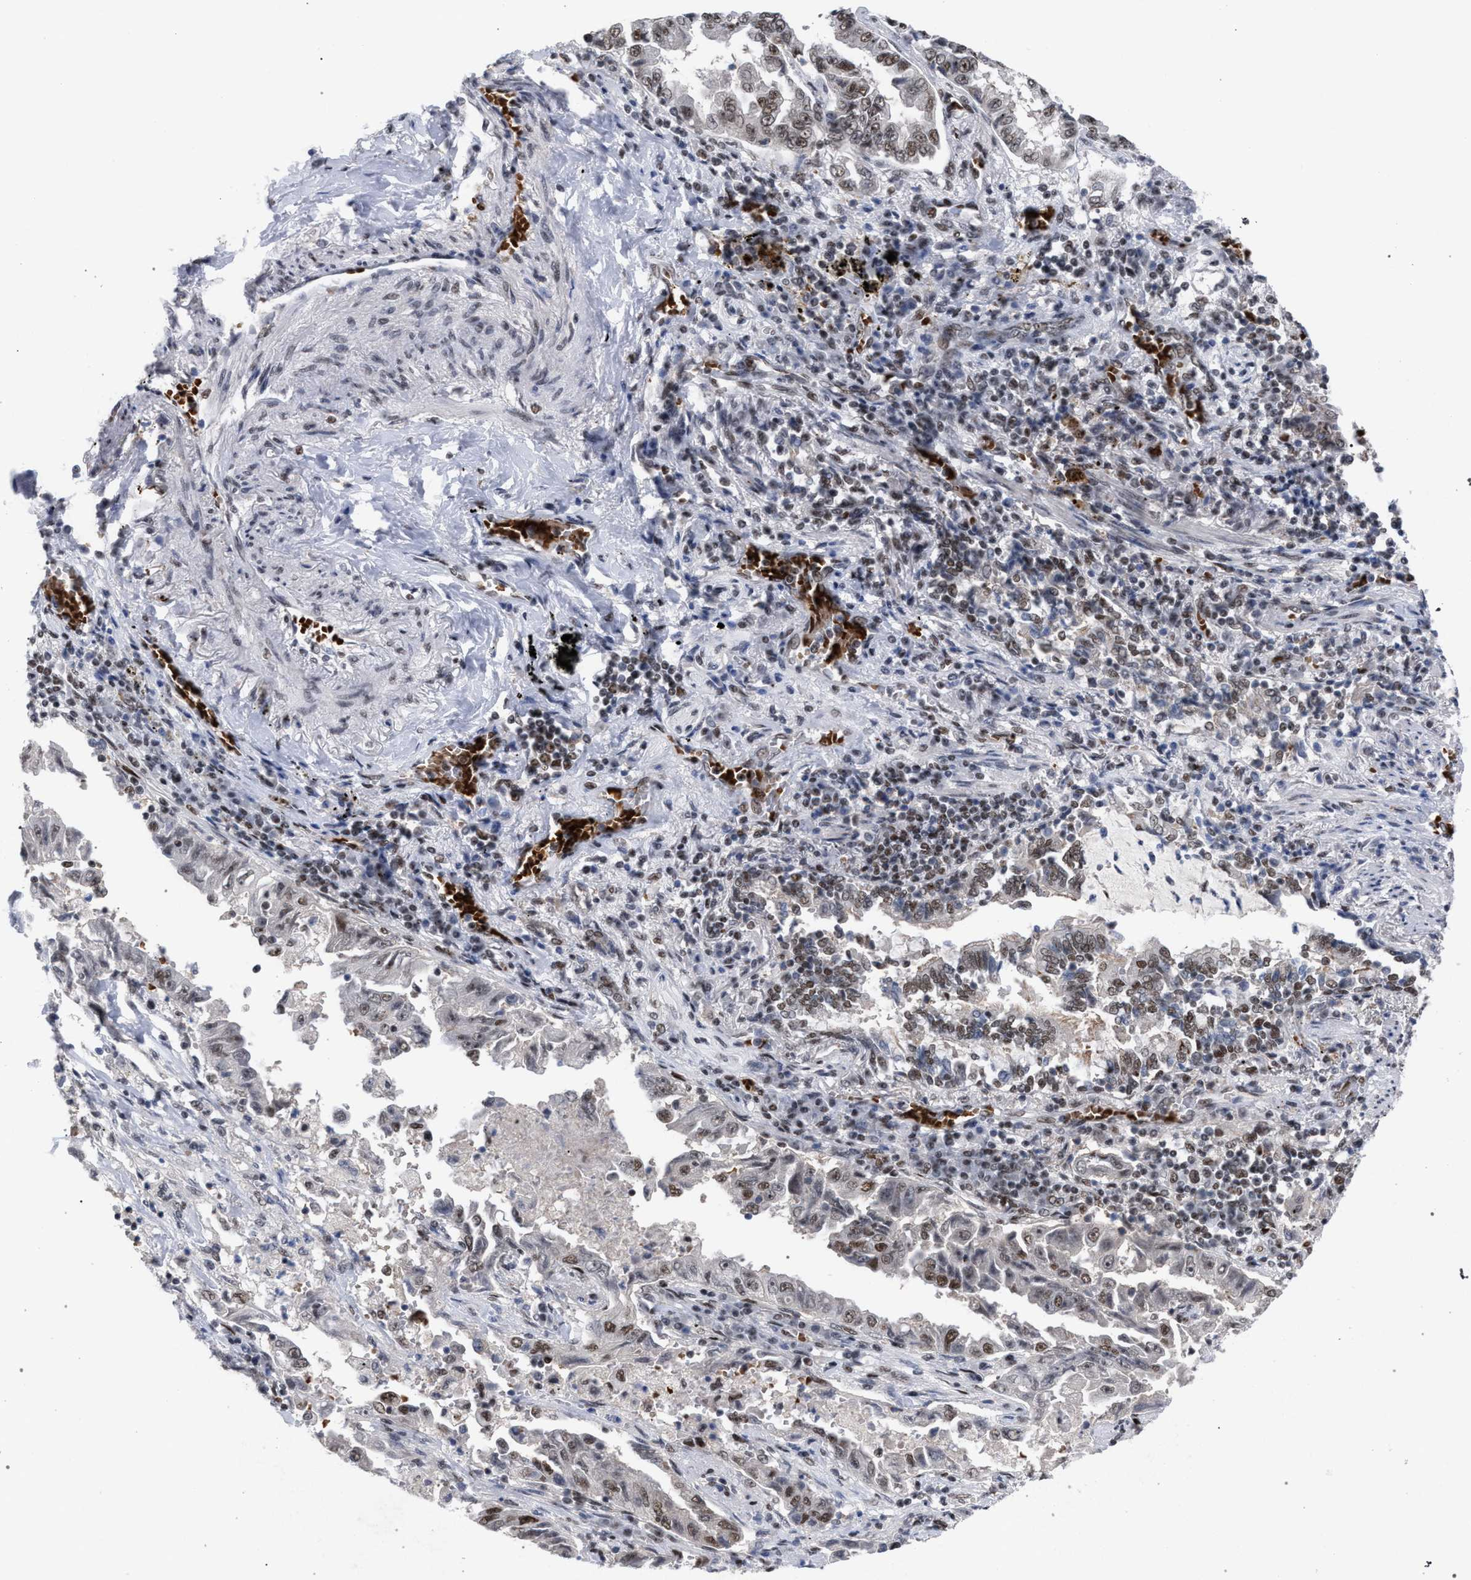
{"staining": {"intensity": "moderate", "quantity": "25%-75%", "location": "nuclear"}, "tissue": "lung cancer", "cell_type": "Tumor cells", "image_type": "cancer", "snomed": [{"axis": "morphology", "description": "Adenocarcinoma, NOS"}, {"axis": "topography", "description": "Lung"}], "caption": "Immunohistochemistry micrograph of neoplastic tissue: adenocarcinoma (lung) stained using immunohistochemistry demonstrates medium levels of moderate protein expression localized specifically in the nuclear of tumor cells, appearing as a nuclear brown color.", "gene": "SCAF4", "patient": {"sex": "female", "age": 51}}